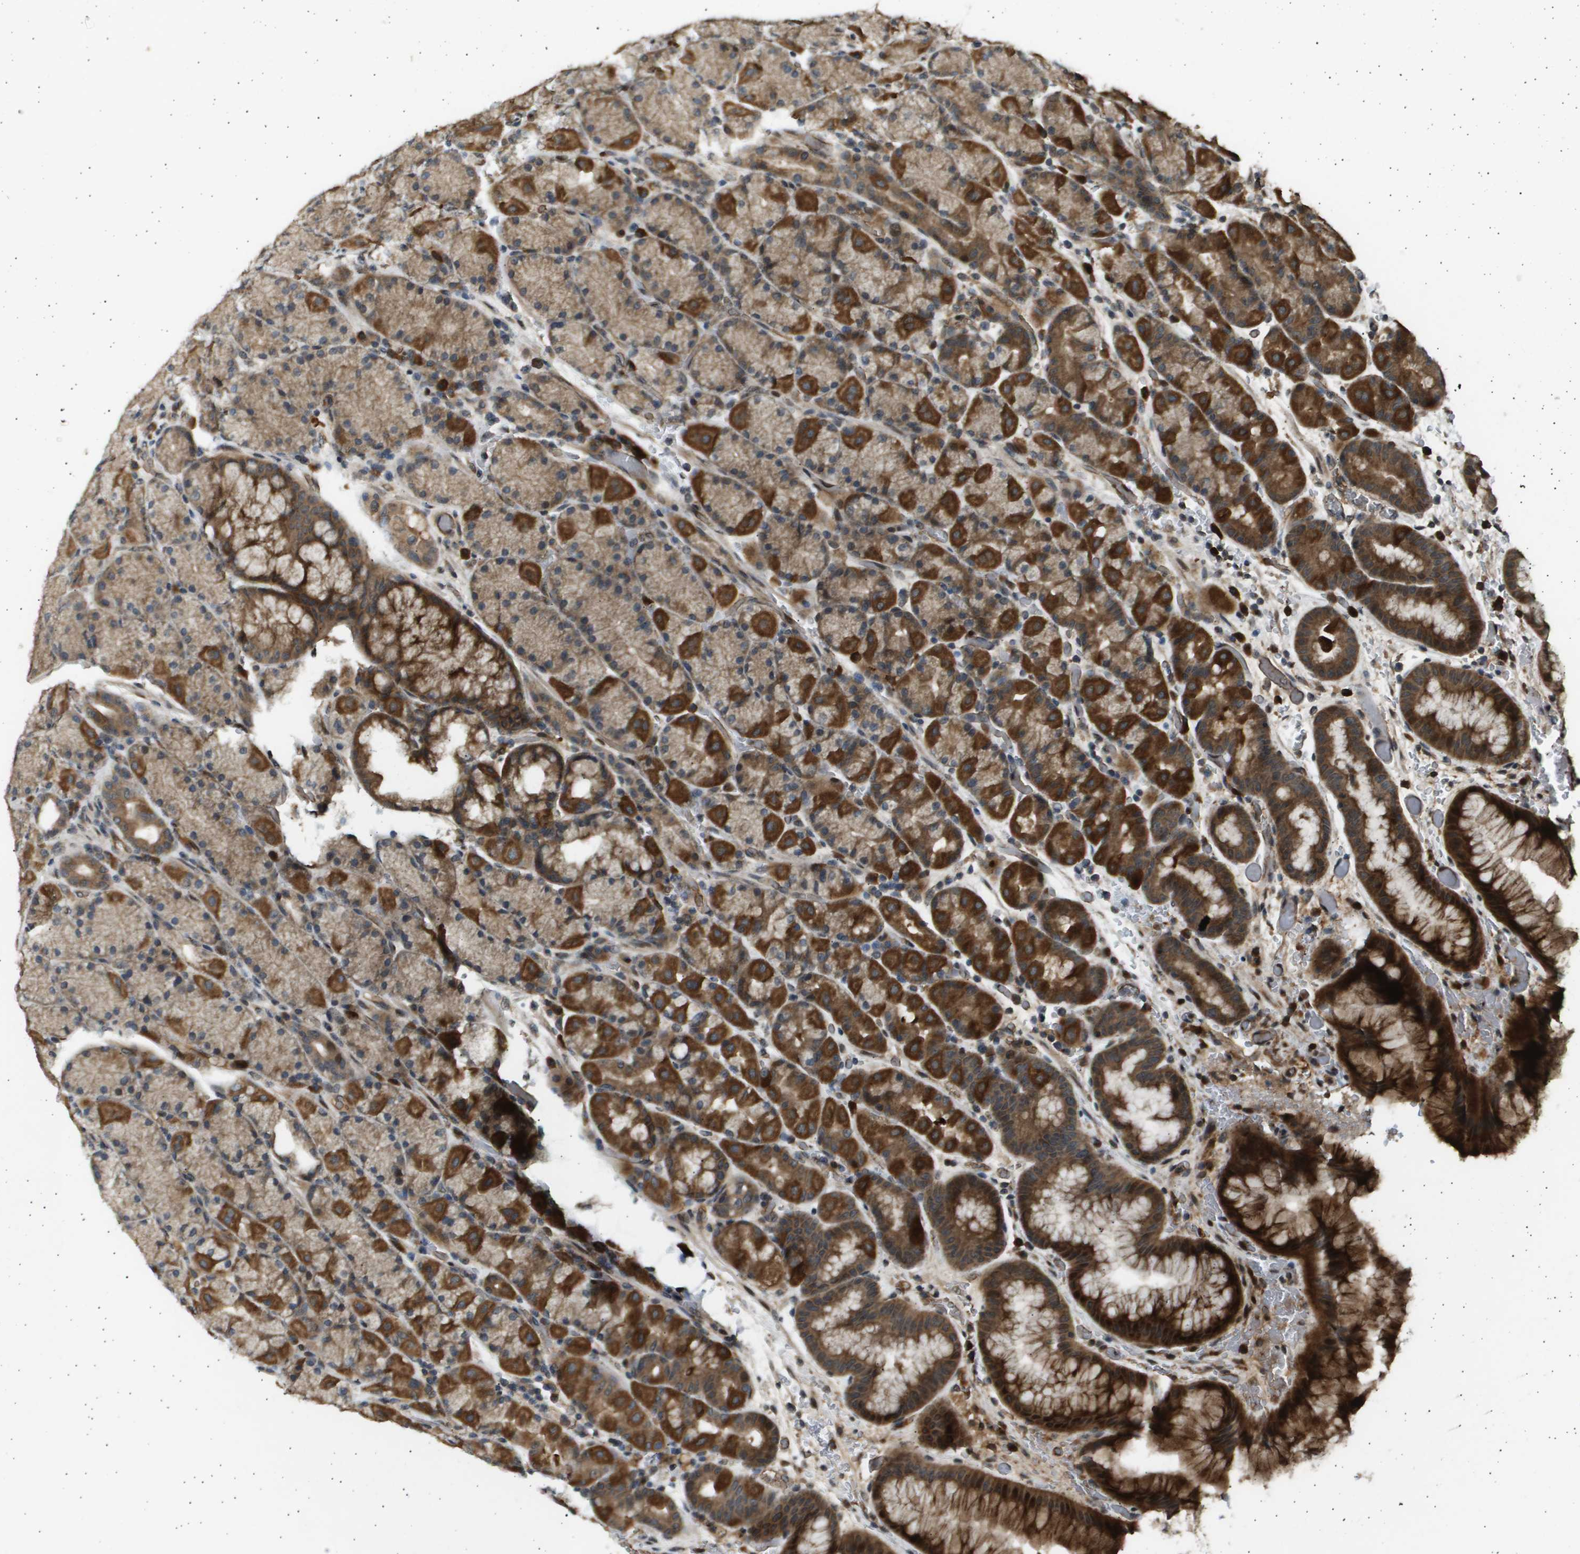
{"staining": {"intensity": "moderate", "quantity": ">75%", "location": "cytoplasmic/membranous"}, "tissue": "stomach", "cell_type": "Glandular cells", "image_type": "normal", "snomed": [{"axis": "morphology", "description": "Normal tissue, NOS"}, {"axis": "morphology", "description": "Carcinoid, malignant, NOS"}, {"axis": "topography", "description": "Stomach, upper"}], "caption": "DAB (3,3'-diaminobenzidine) immunohistochemical staining of unremarkable stomach exhibits moderate cytoplasmic/membranous protein positivity in approximately >75% of glandular cells.", "gene": "TNRC6A", "patient": {"sex": "male", "age": 39}}